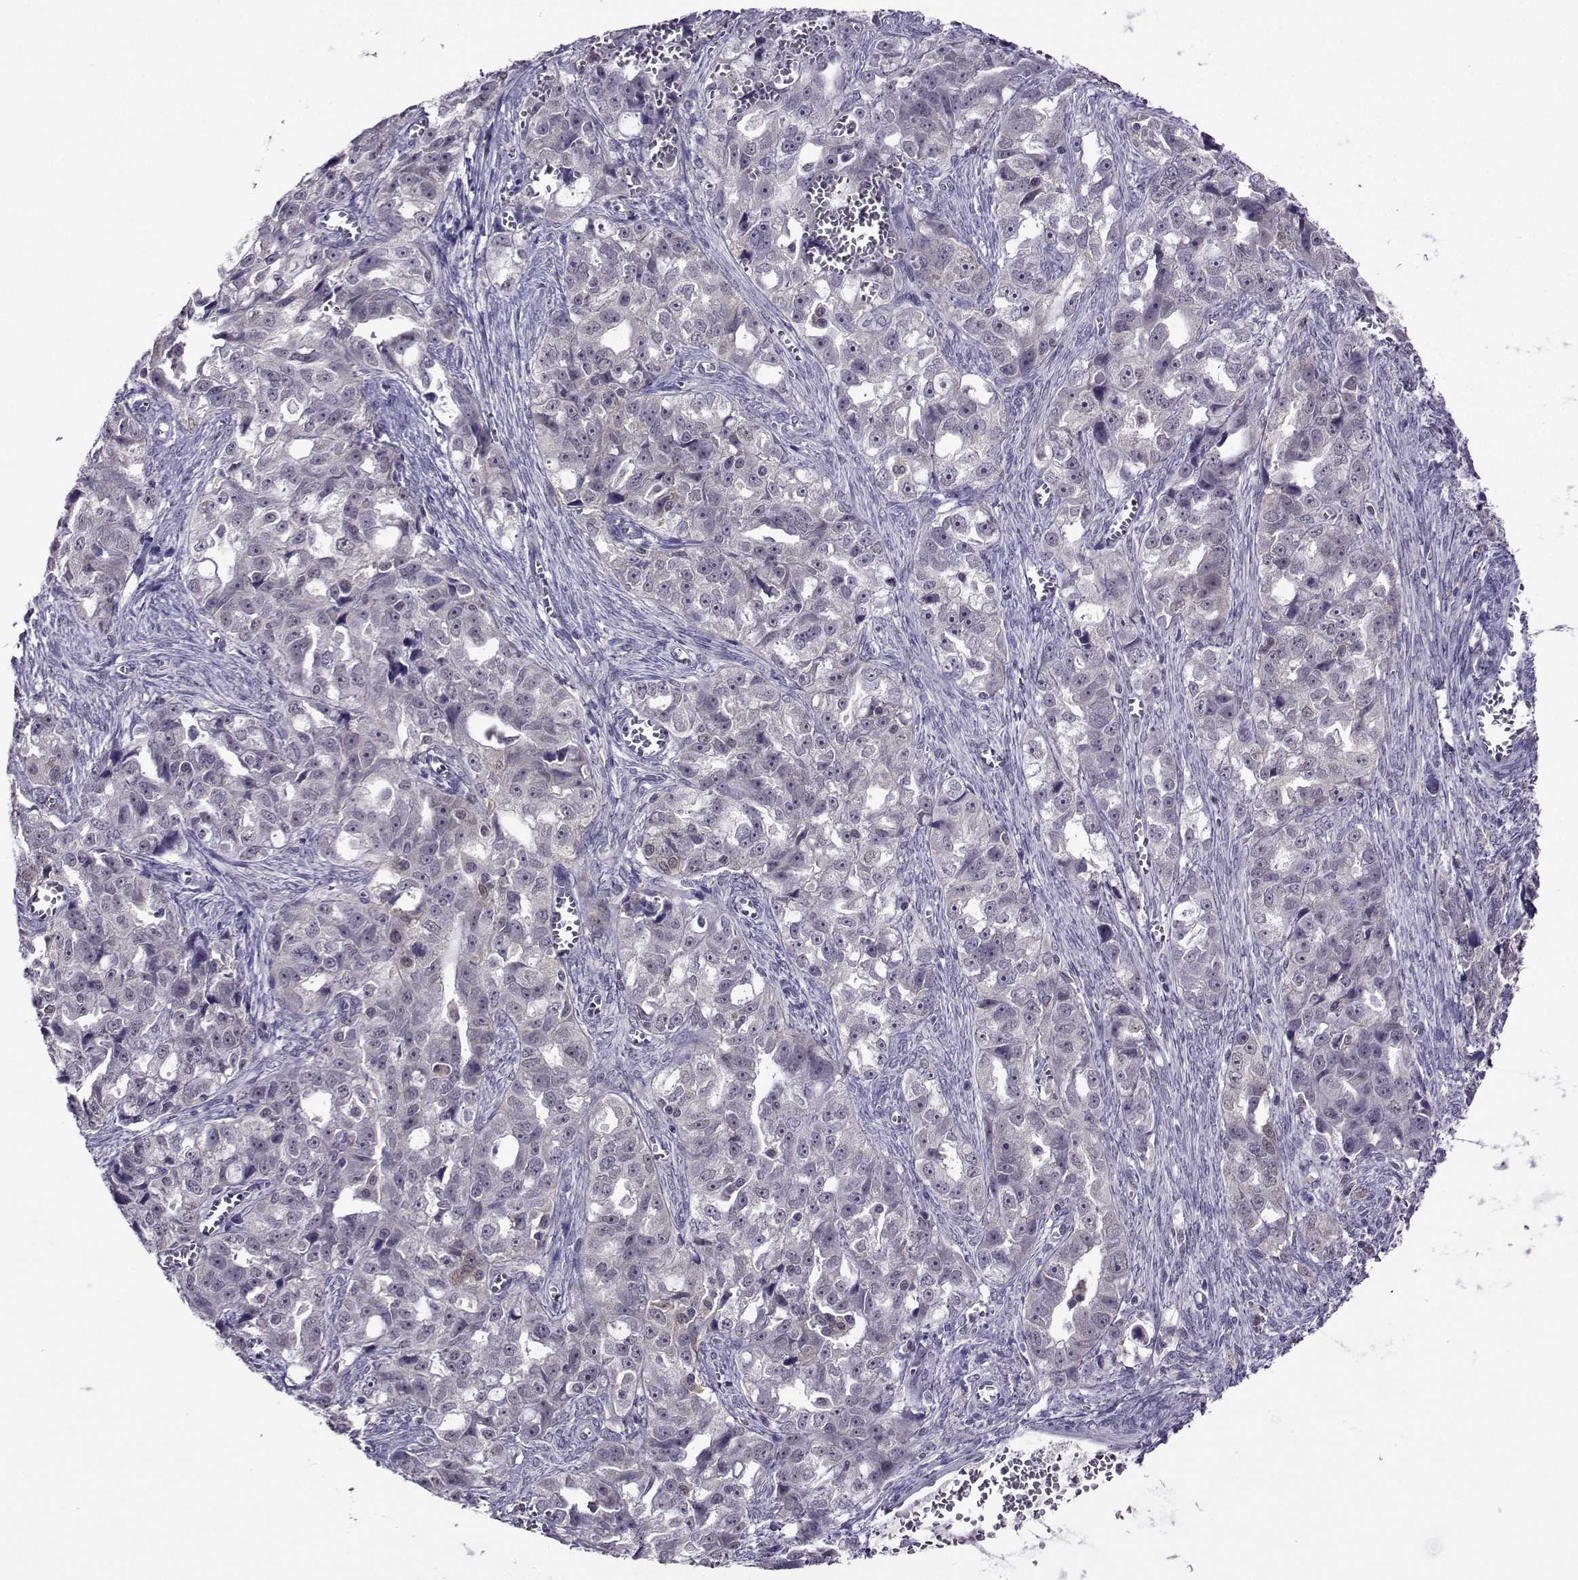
{"staining": {"intensity": "negative", "quantity": "none", "location": "none"}, "tissue": "ovarian cancer", "cell_type": "Tumor cells", "image_type": "cancer", "snomed": [{"axis": "morphology", "description": "Cystadenocarcinoma, serous, NOS"}, {"axis": "topography", "description": "Ovary"}], "caption": "Ovarian cancer (serous cystadenocarcinoma) was stained to show a protein in brown. There is no significant staining in tumor cells.", "gene": "DDX20", "patient": {"sex": "female", "age": 51}}